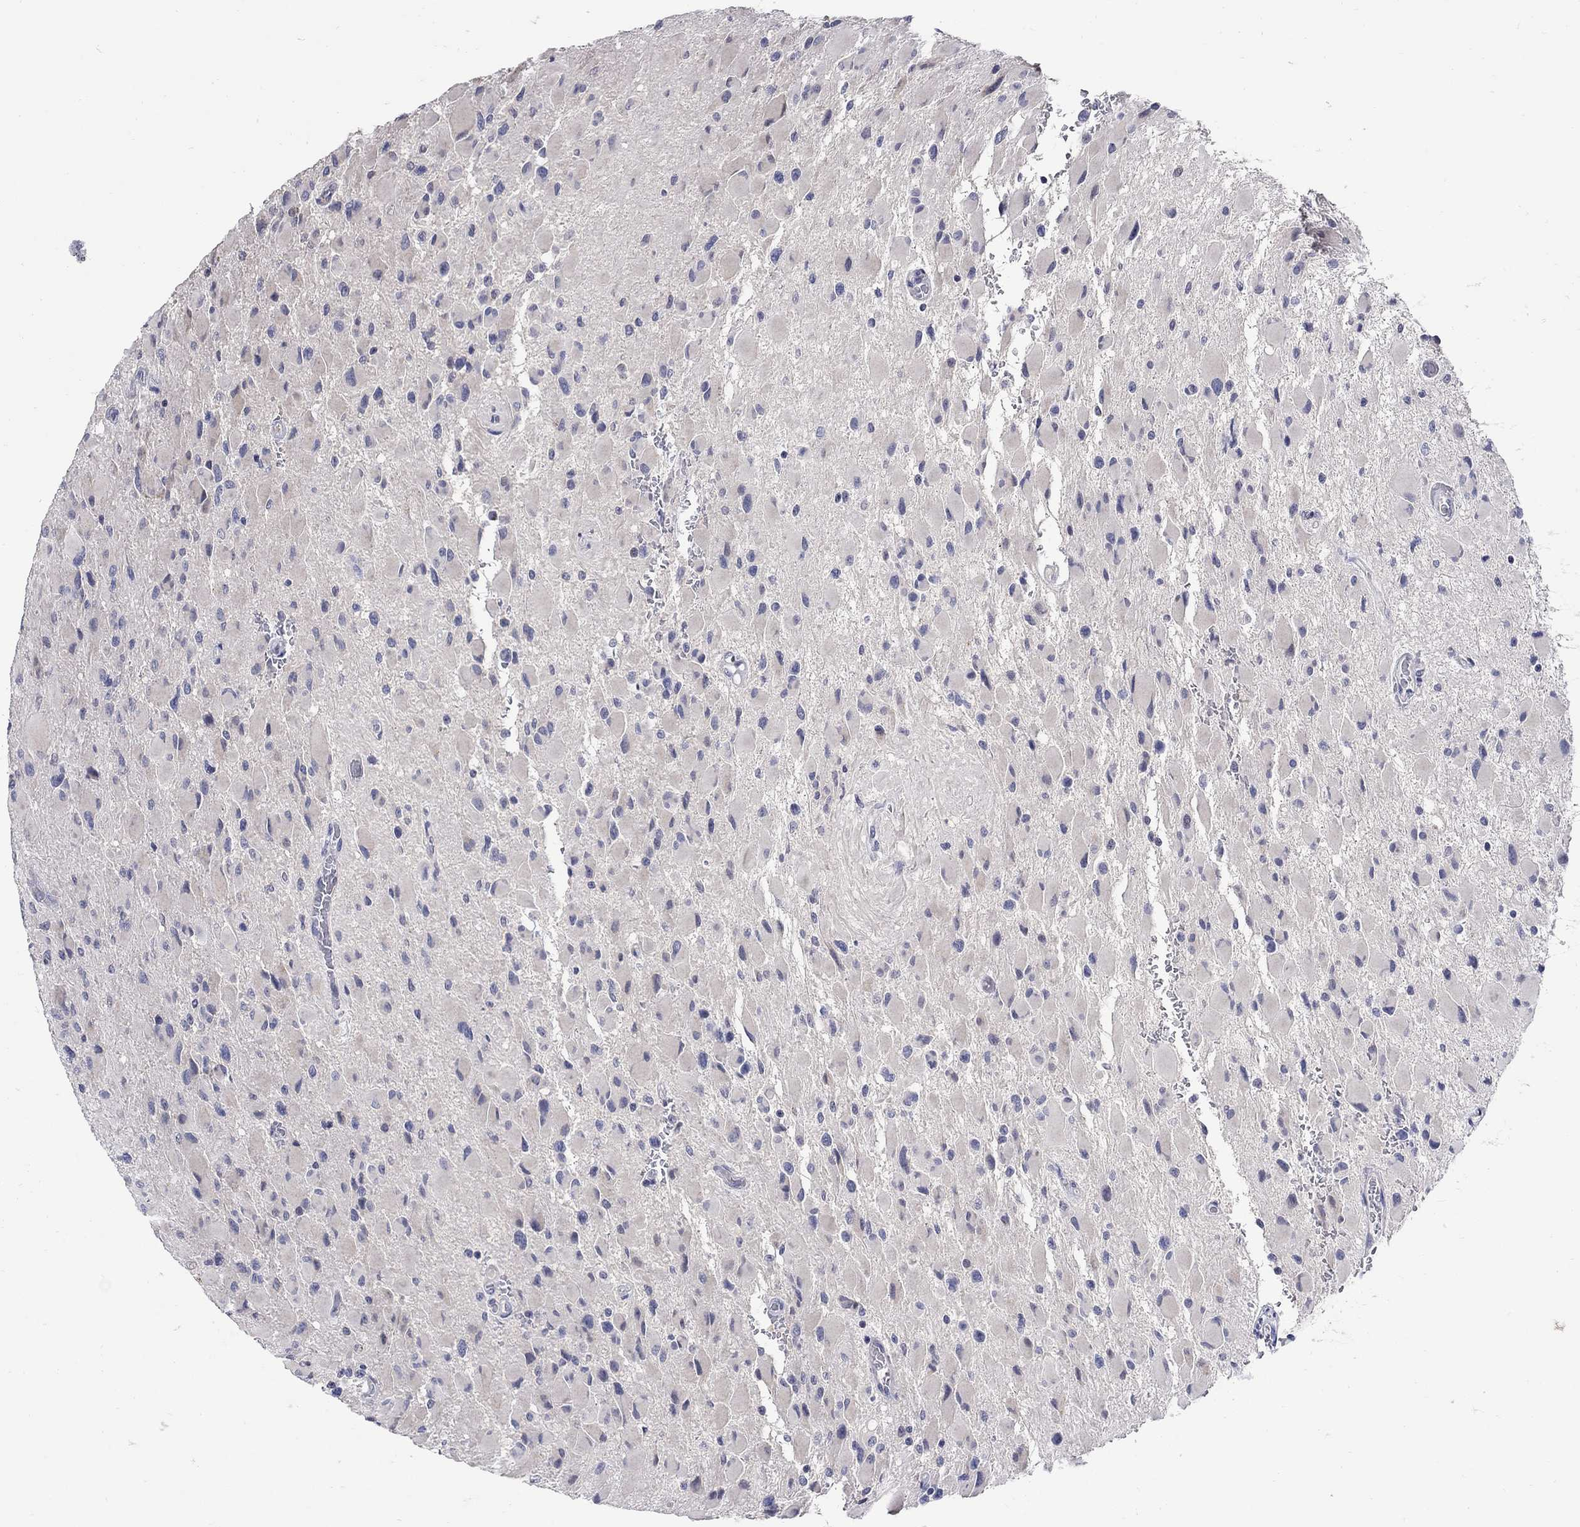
{"staining": {"intensity": "negative", "quantity": "none", "location": "none"}, "tissue": "glioma", "cell_type": "Tumor cells", "image_type": "cancer", "snomed": [{"axis": "morphology", "description": "Glioma, malignant, High grade"}, {"axis": "topography", "description": "Cerebral cortex"}], "caption": "The image exhibits no significant staining in tumor cells of glioma.", "gene": "CETN1", "patient": {"sex": "female", "age": 36}}